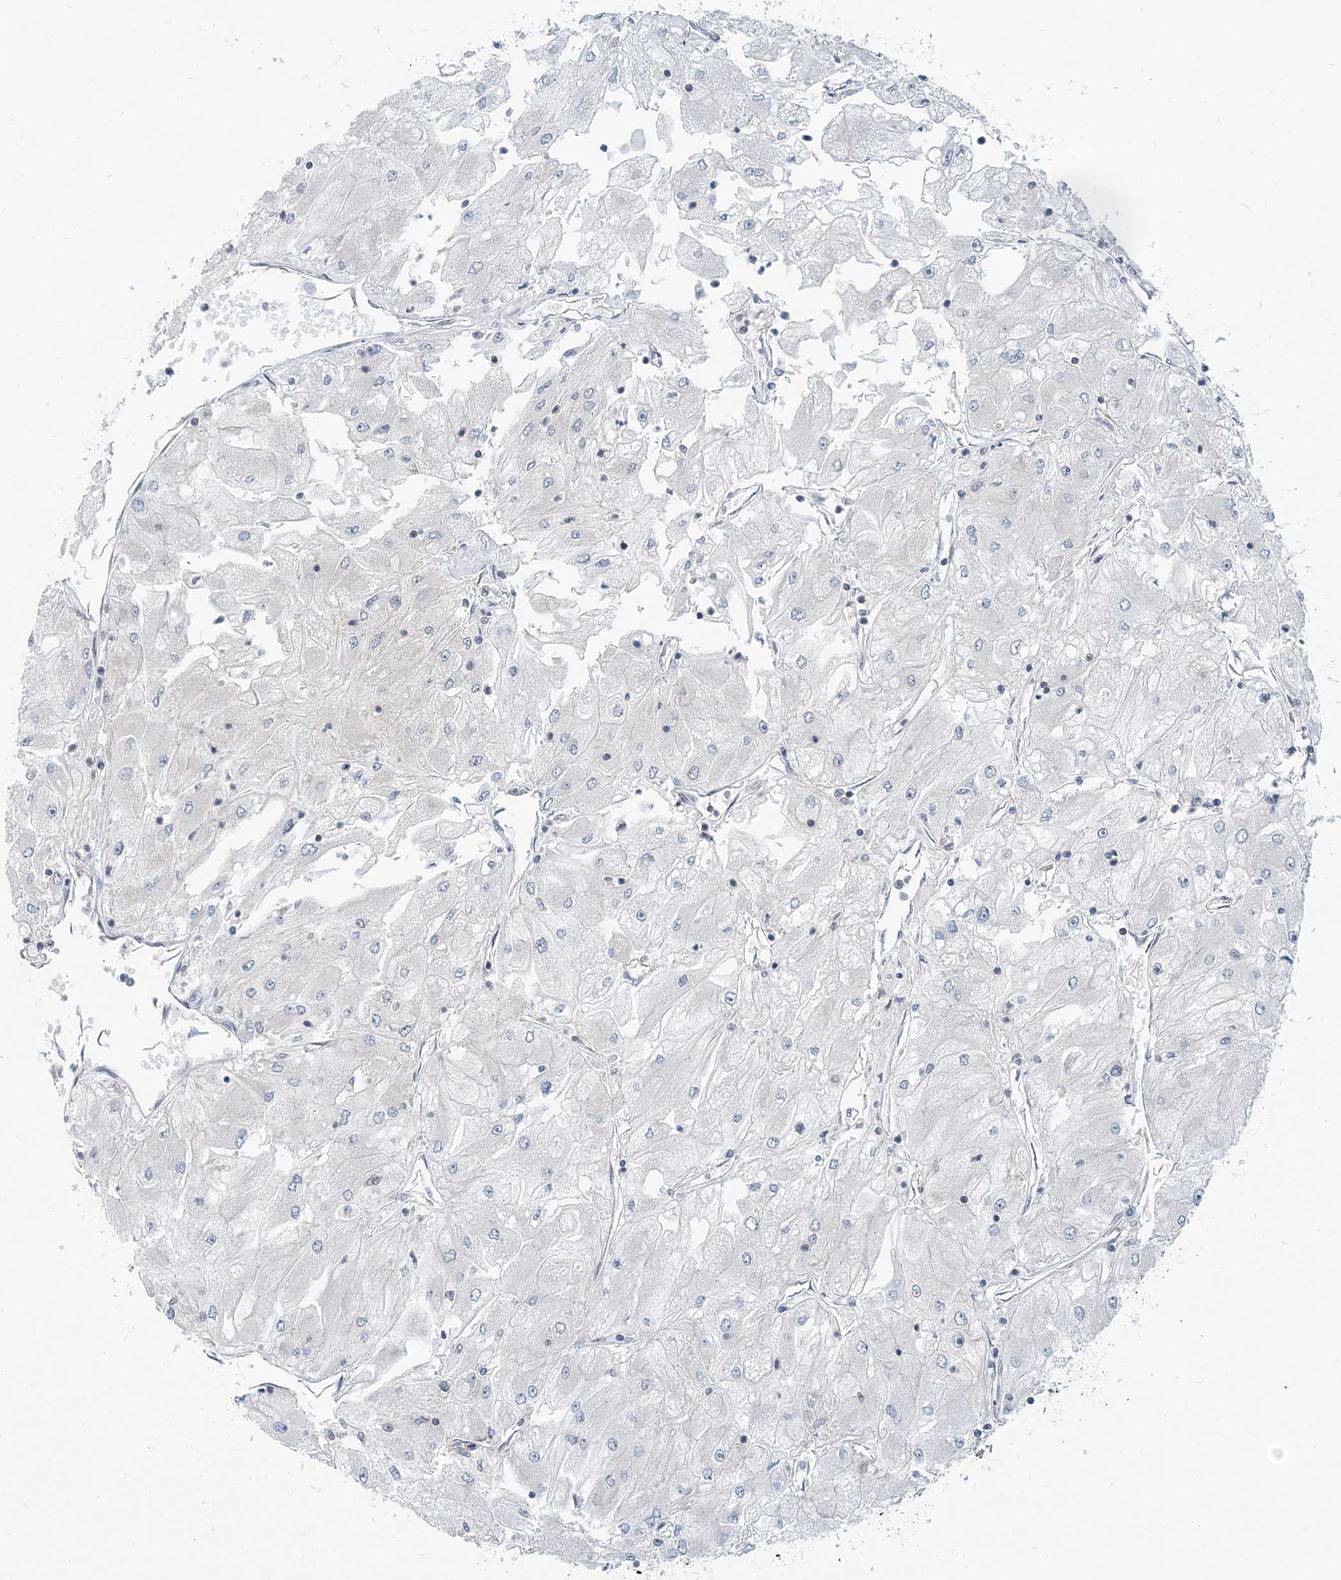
{"staining": {"intensity": "negative", "quantity": "none", "location": "none"}, "tissue": "renal cancer", "cell_type": "Tumor cells", "image_type": "cancer", "snomed": [{"axis": "morphology", "description": "Adenocarcinoma, NOS"}, {"axis": "topography", "description": "Kidney"}], "caption": "A micrograph of human renal cancer (adenocarcinoma) is negative for staining in tumor cells.", "gene": "MOB4", "patient": {"sex": "male", "age": 80}}